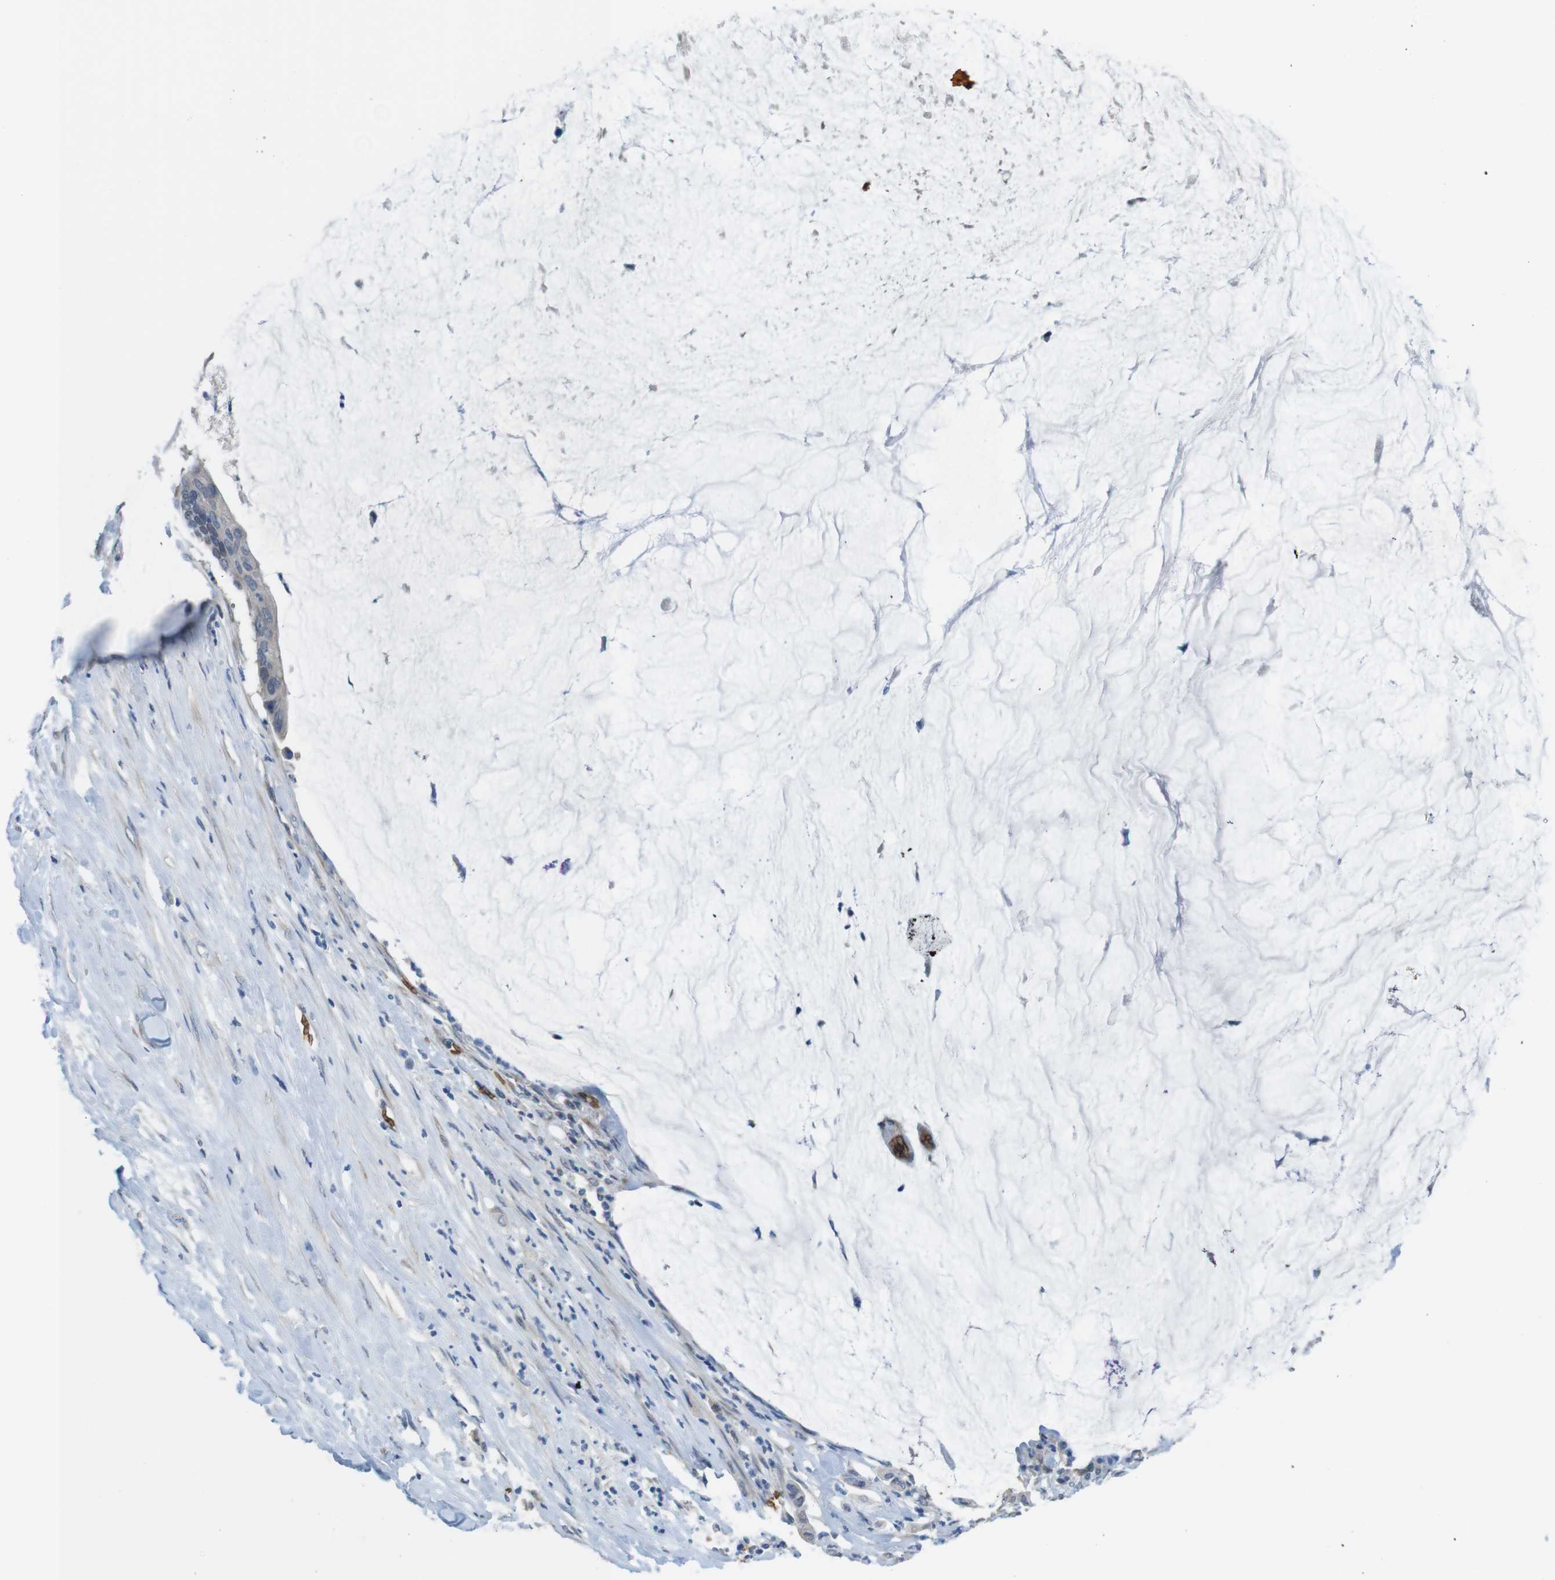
{"staining": {"intensity": "negative", "quantity": "none", "location": "none"}, "tissue": "pancreatic cancer", "cell_type": "Tumor cells", "image_type": "cancer", "snomed": [{"axis": "morphology", "description": "Adenocarcinoma, NOS"}, {"axis": "topography", "description": "Pancreas"}], "caption": "Adenocarcinoma (pancreatic) stained for a protein using IHC demonstrates no positivity tumor cells.", "gene": "GYPA", "patient": {"sex": "male", "age": 41}}